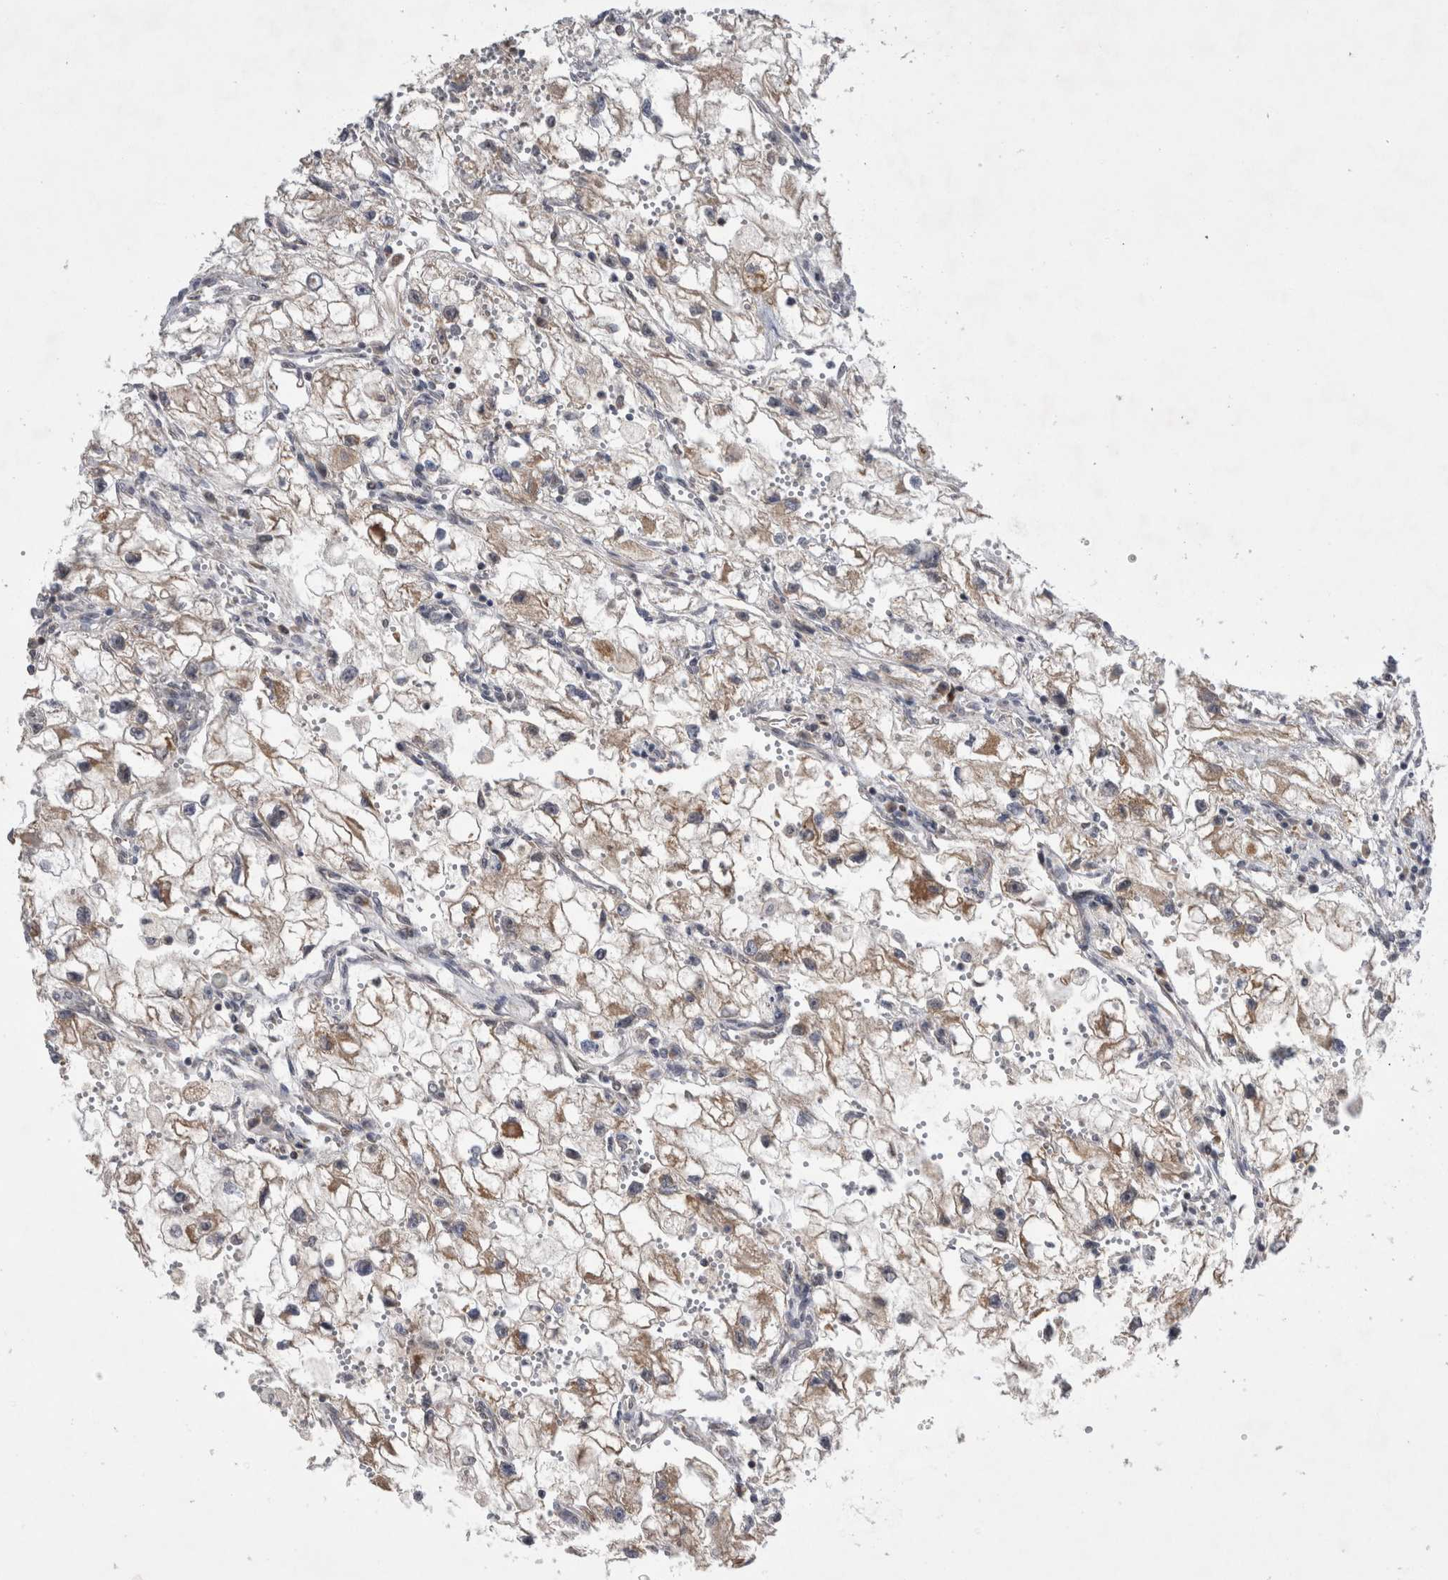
{"staining": {"intensity": "weak", "quantity": ">75%", "location": "cytoplasmic/membranous"}, "tissue": "renal cancer", "cell_type": "Tumor cells", "image_type": "cancer", "snomed": [{"axis": "morphology", "description": "Adenocarcinoma, NOS"}, {"axis": "topography", "description": "Kidney"}], "caption": "Renal cancer stained with a protein marker demonstrates weak staining in tumor cells.", "gene": "KCNIP1", "patient": {"sex": "female", "age": 70}}